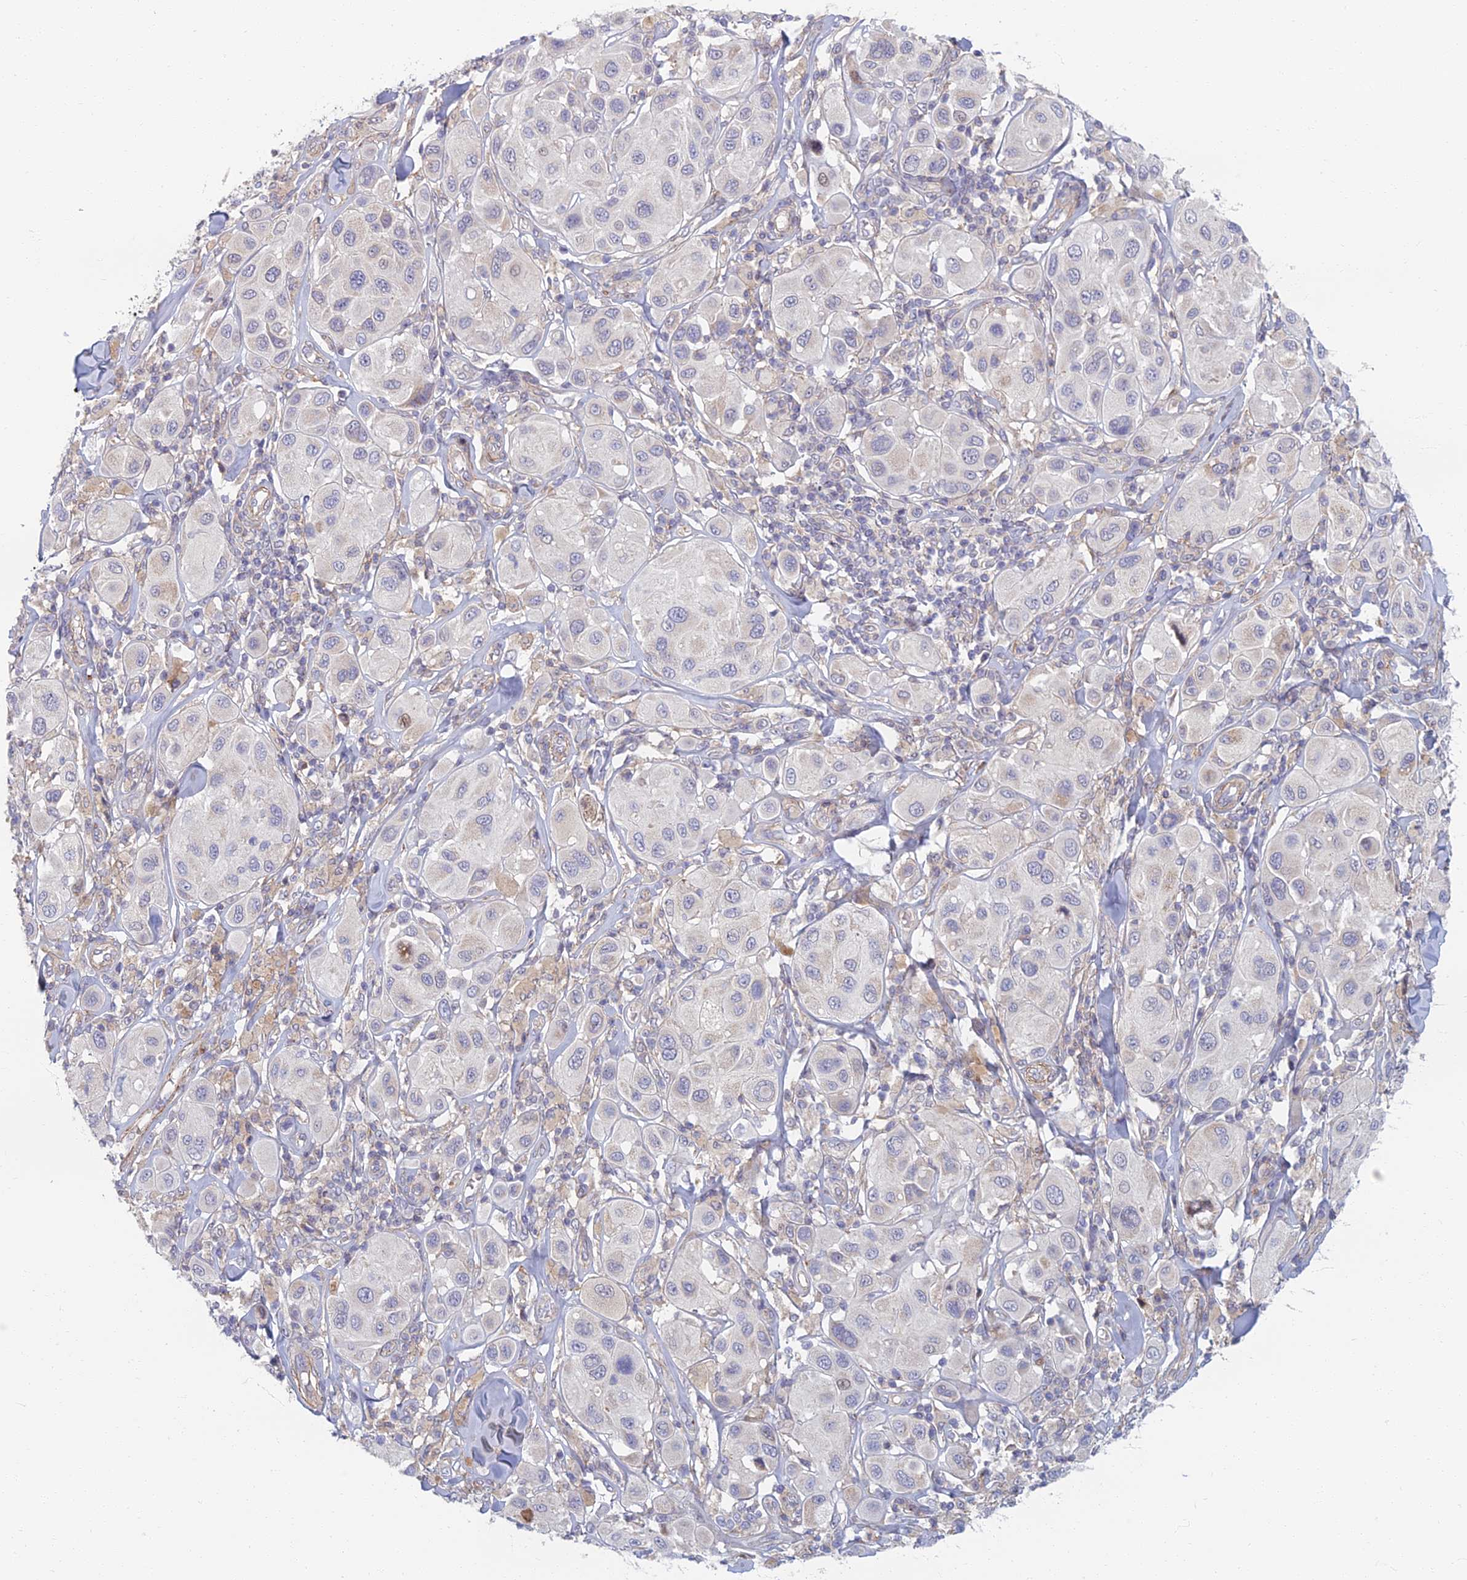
{"staining": {"intensity": "negative", "quantity": "none", "location": "none"}, "tissue": "melanoma", "cell_type": "Tumor cells", "image_type": "cancer", "snomed": [{"axis": "morphology", "description": "Malignant melanoma, Metastatic site"}, {"axis": "topography", "description": "Skin"}], "caption": "A micrograph of melanoma stained for a protein displays no brown staining in tumor cells.", "gene": "C15orf40", "patient": {"sex": "male", "age": 41}}